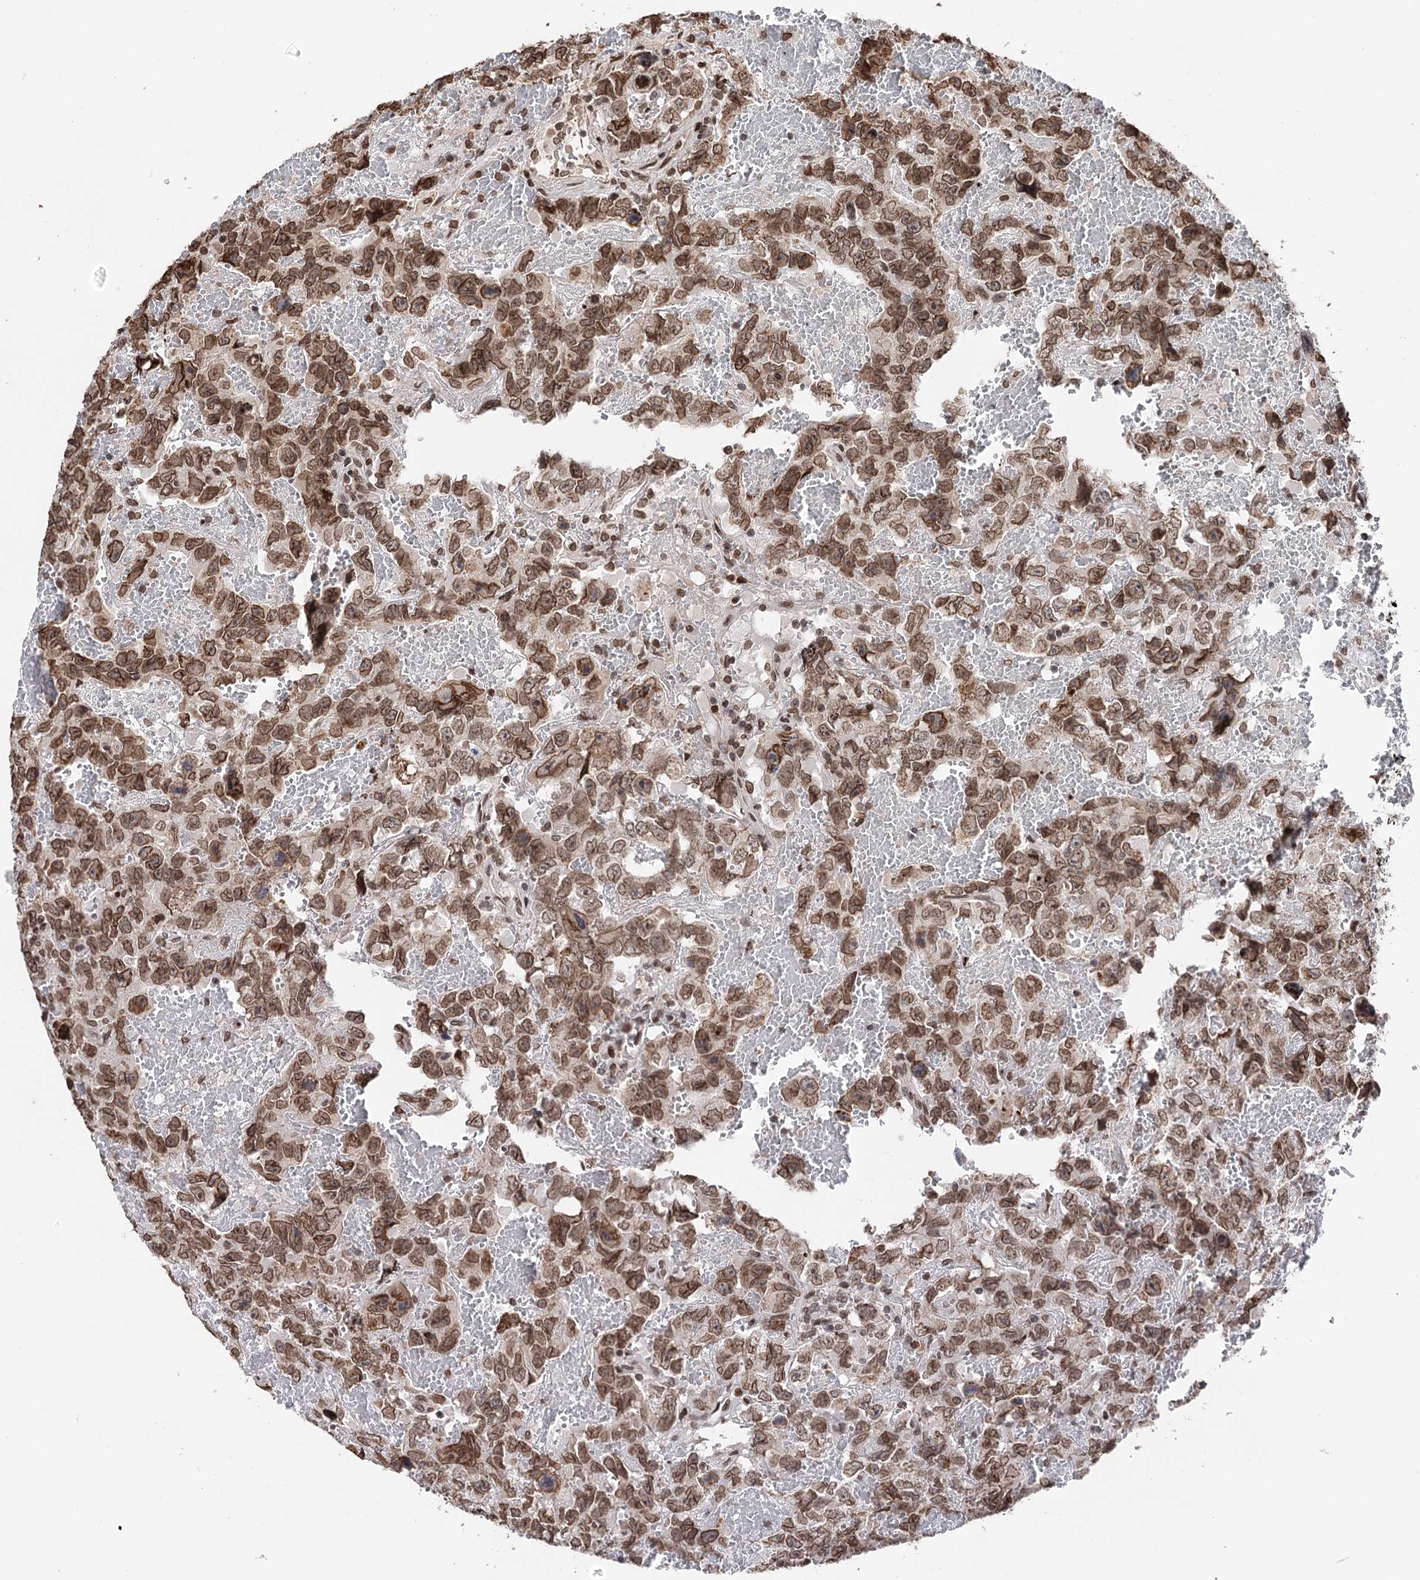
{"staining": {"intensity": "moderate", "quantity": ">75%", "location": "nuclear"}, "tissue": "testis cancer", "cell_type": "Tumor cells", "image_type": "cancer", "snomed": [{"axis": "morphology", "description": "Carcinoma, Embryonal, NOS"}, {"axis": "topography", "description": "Testis"}], "caption": "Protein staining by immunohistochemistry demonstrates moderate nuclear expression in approximately >75% of tumor cells in testis cancer.", "gene": "CCDC77", "patient": {"sex": "male", "age": 45}}